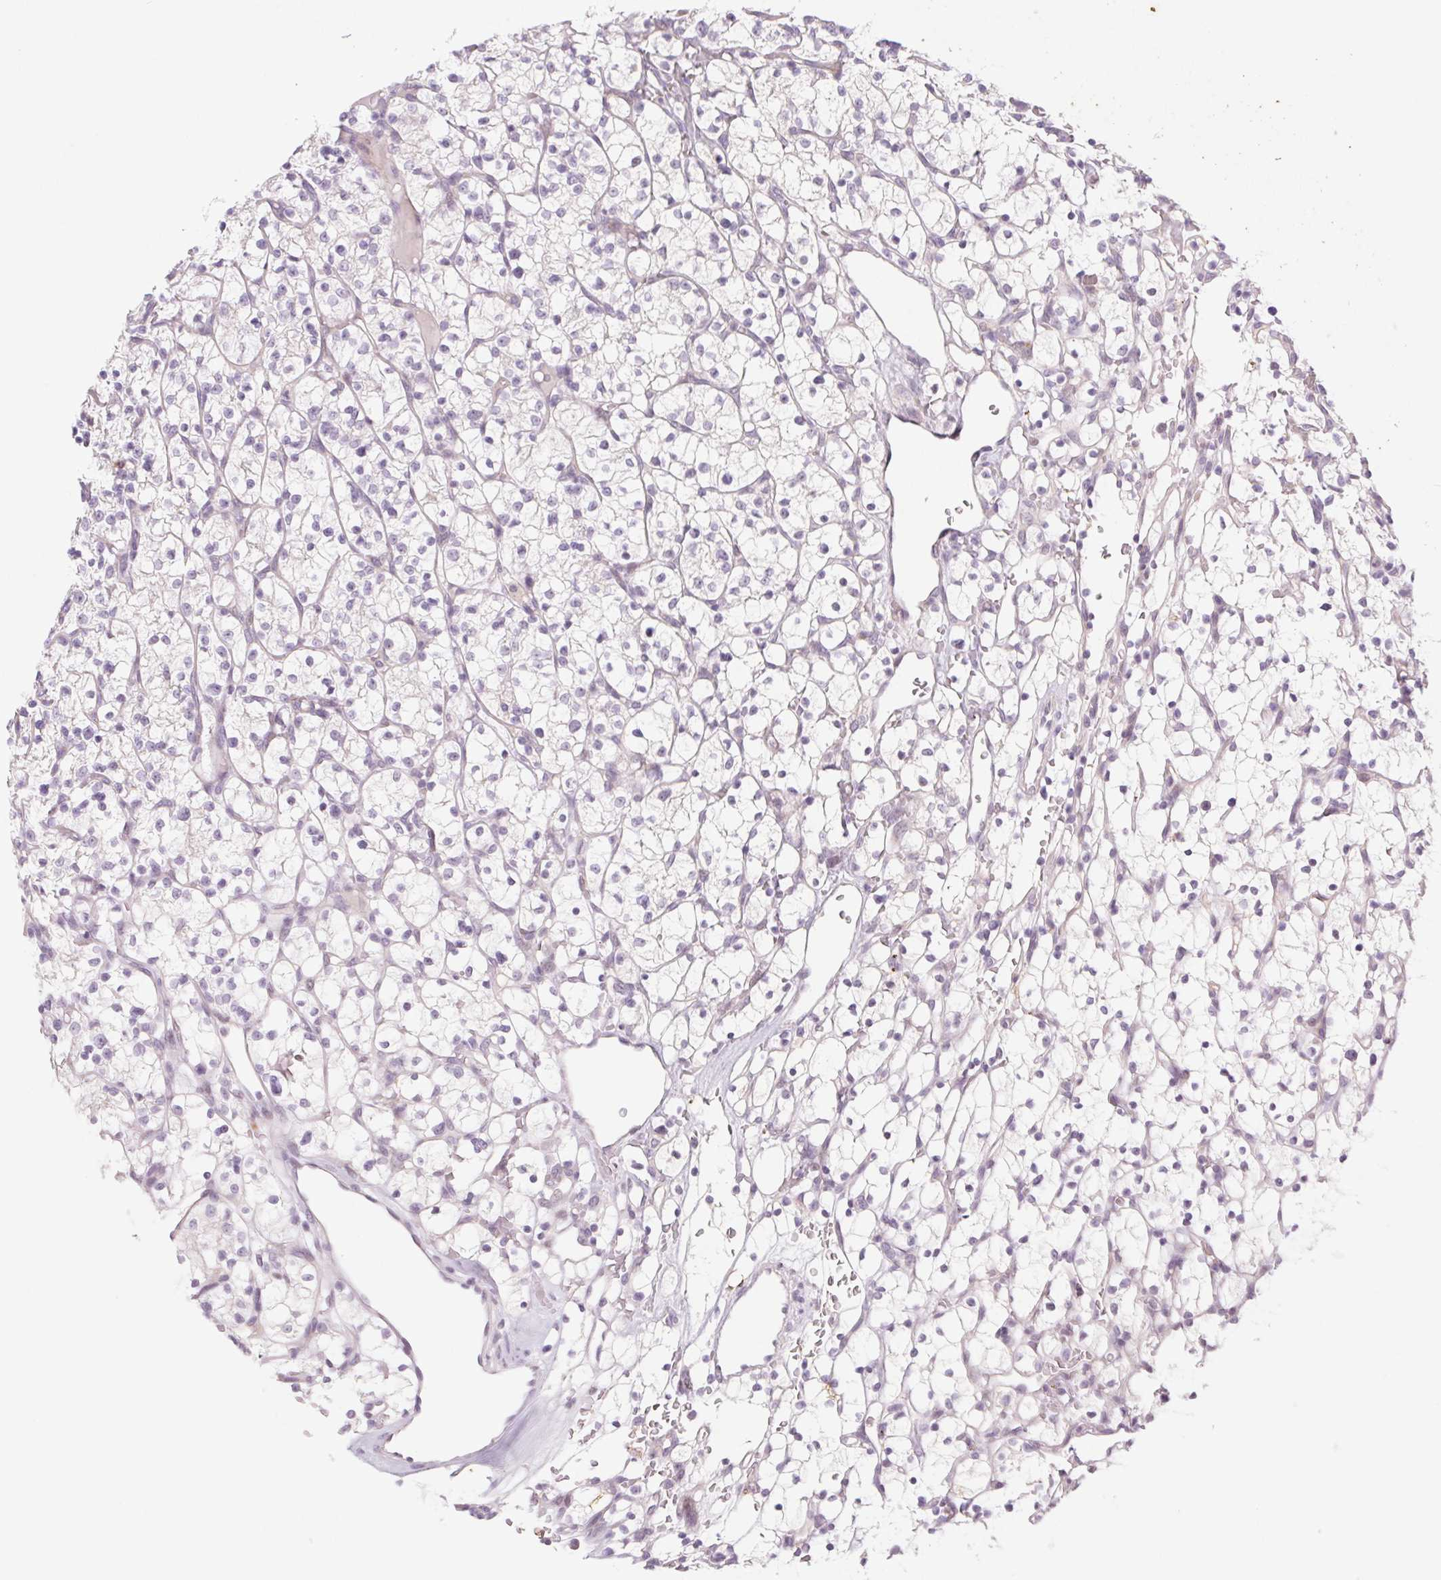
{"staining": {"intensity": "negative", "quantity": "none", "location": "none"}, "tissue": "renal cancer", "cell_type": "Tumor cells", "image_type": "cancer", "snomed": [{"axis": "morphology", "description": "Adenocarcinoma, NOS"}, {"axis": "topography", "description": "Kidney"}], "caption": "Adenocarcinoma (renal) was stained to show a protein in brown. There is no significant staining in tumor cells.", "gene": "KRT1", "patient": {"sex": "female", "age": 64}}